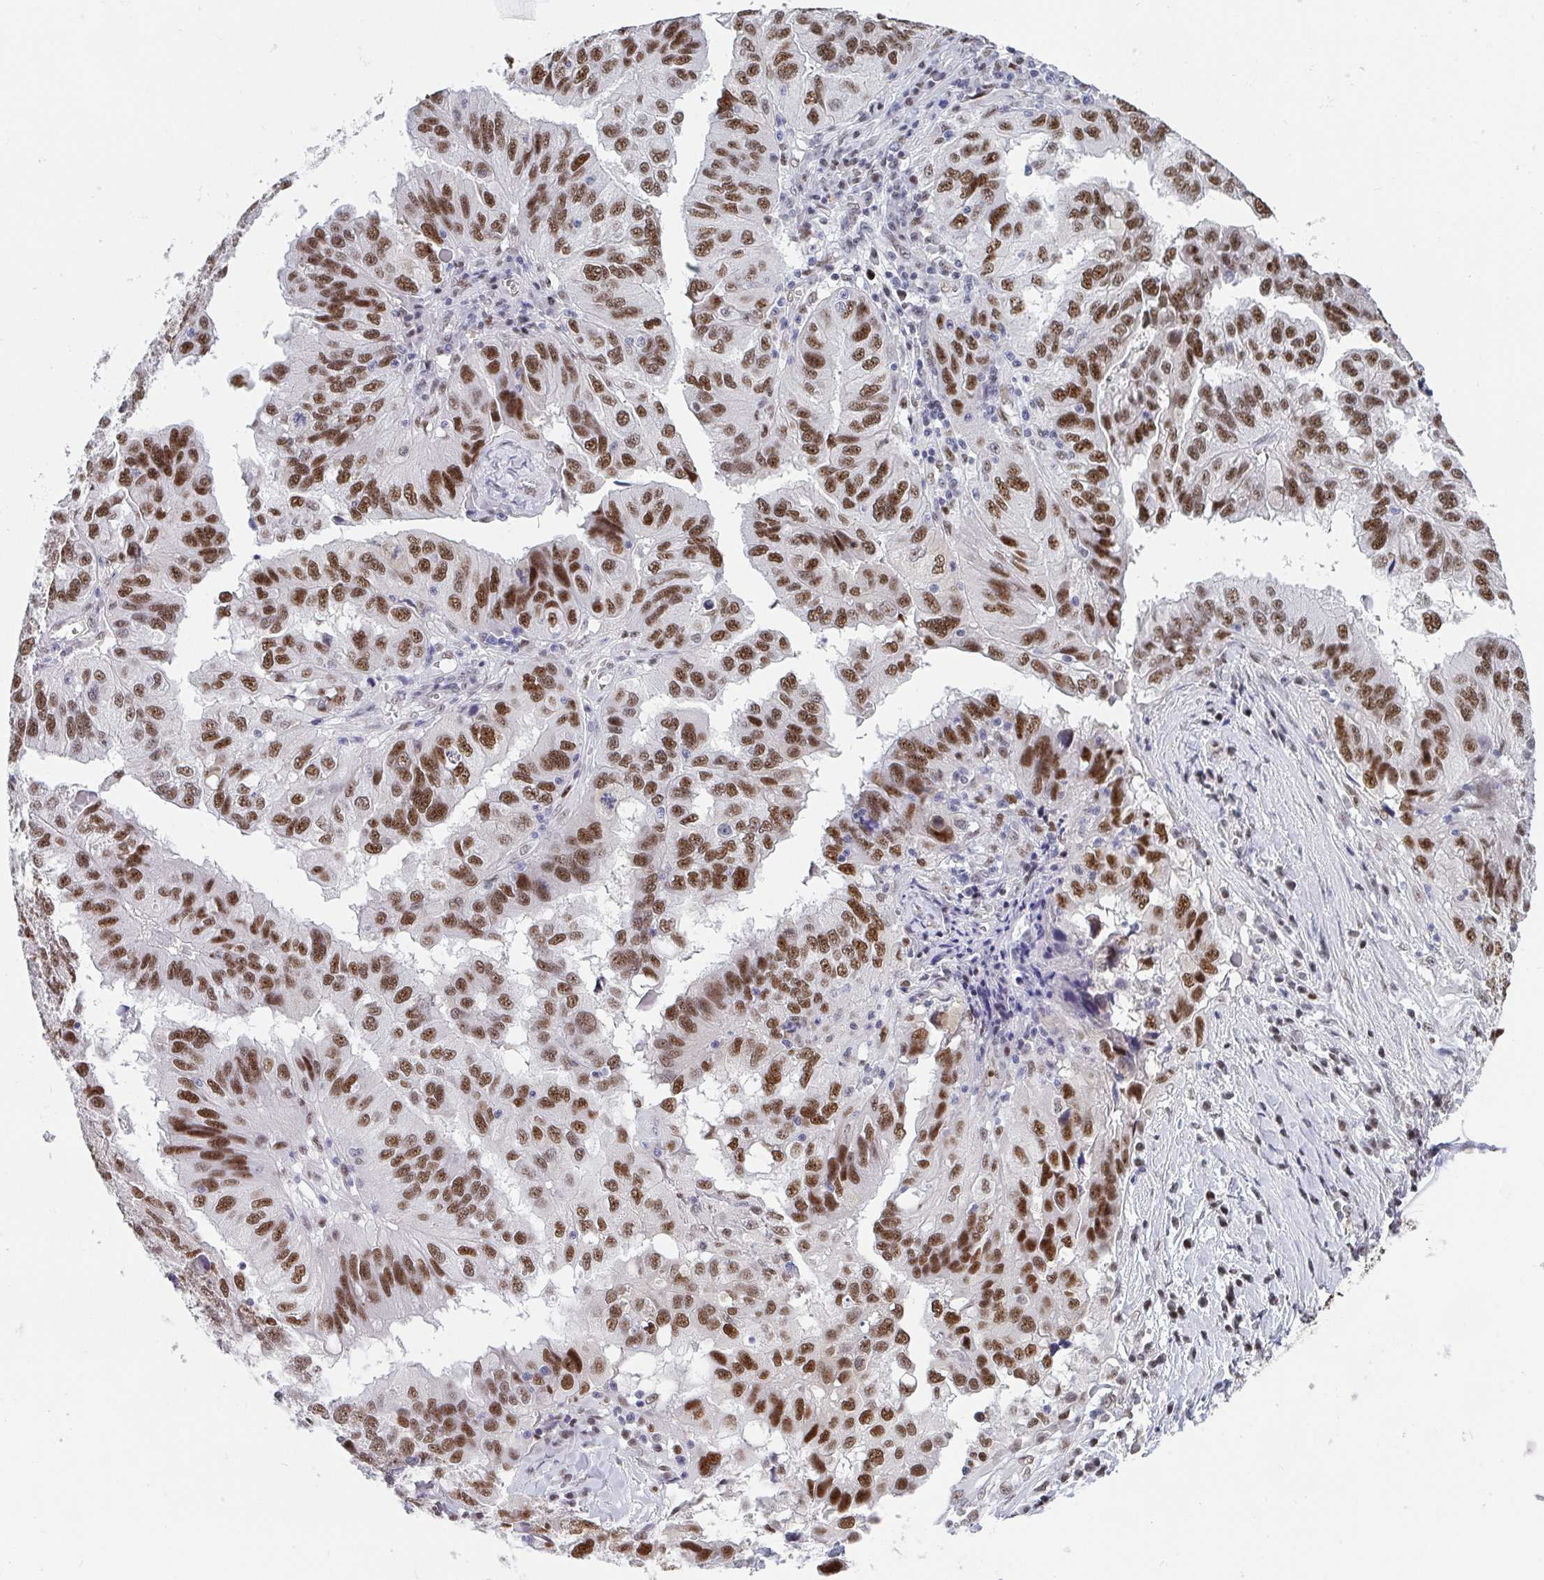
{"staining": {"intensity": "strong", "quantity": ">75%", "location": "nuclear"}, "tissue": "ovarian cancer", "cell_type": "Tumor cells", "image_type": "cancer", "snomed": [{"axis": "morphology", "description": "Cystadenocarcinoma, serous, NOS"}, {"axis": "topography", "description": "Ovary"}], "caption": "Ovarian cancer stained with DAB (3,3'-diaminobenzidine) immunohistochemistry reveals high levels of strong nuclear staining in about >75% of tumor cells.", "gene": "JDP2", "patient": {"sex": "female", "age": 79}}